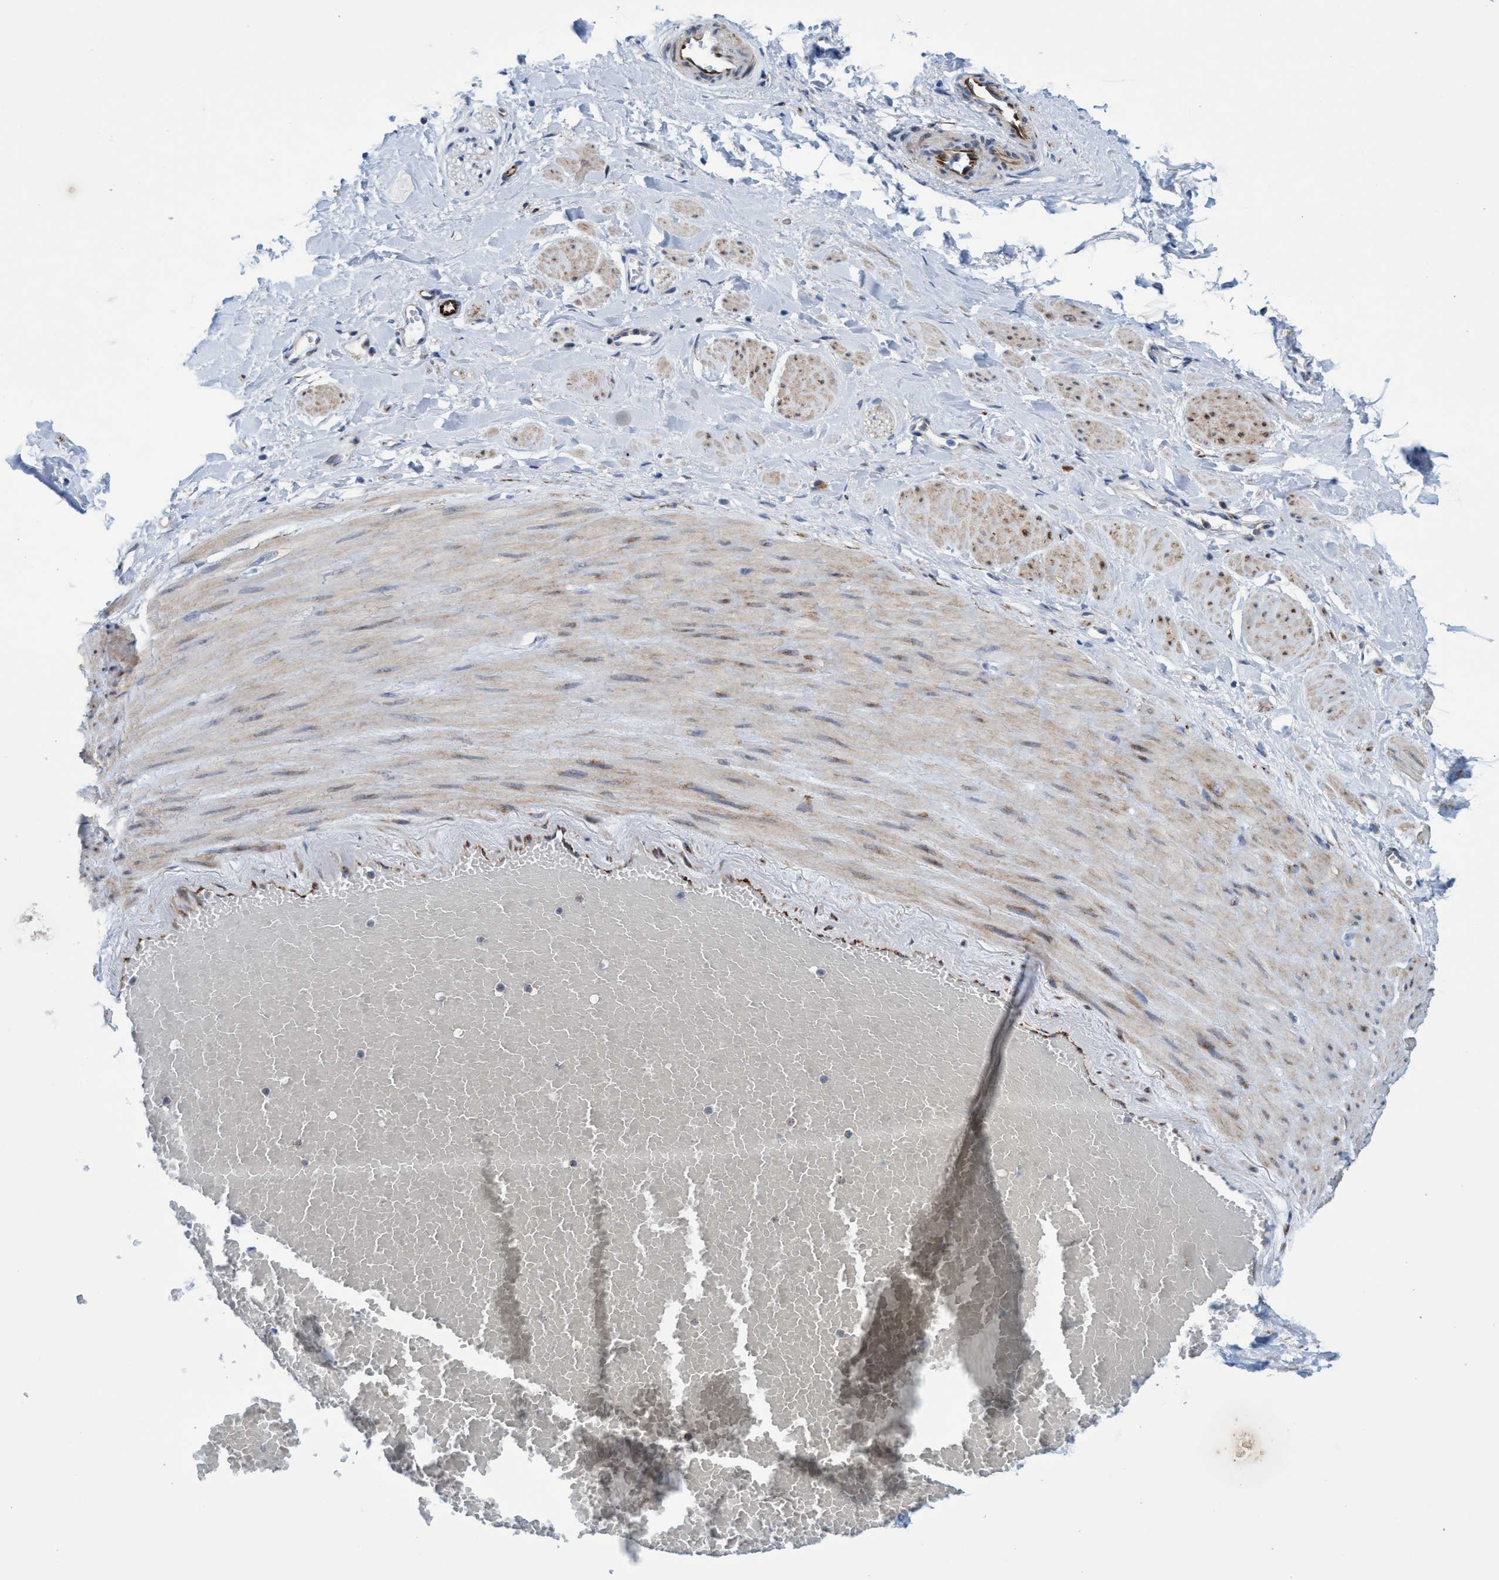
{"staining": {"intensity": "negative", "quantity": "none", "location": "none"}, "tissue": "adipose tissue", "cell_type": "Adipocytes", "image_type": "normal", "snomed": [{"axis": "morphology", "description": "Normal tissue, NOS"}, {"axis": "topography", "description": "Soft tissue"}, {"axis": "topography", "description": "Vascular tissue"}], "caption": "IHC image of benign human adipose tissue stained for a protein (brown), which reveals no expression in adipocytes.", "gene": "SLC43A2", "patient": {"sex": "female", "age": 35}}